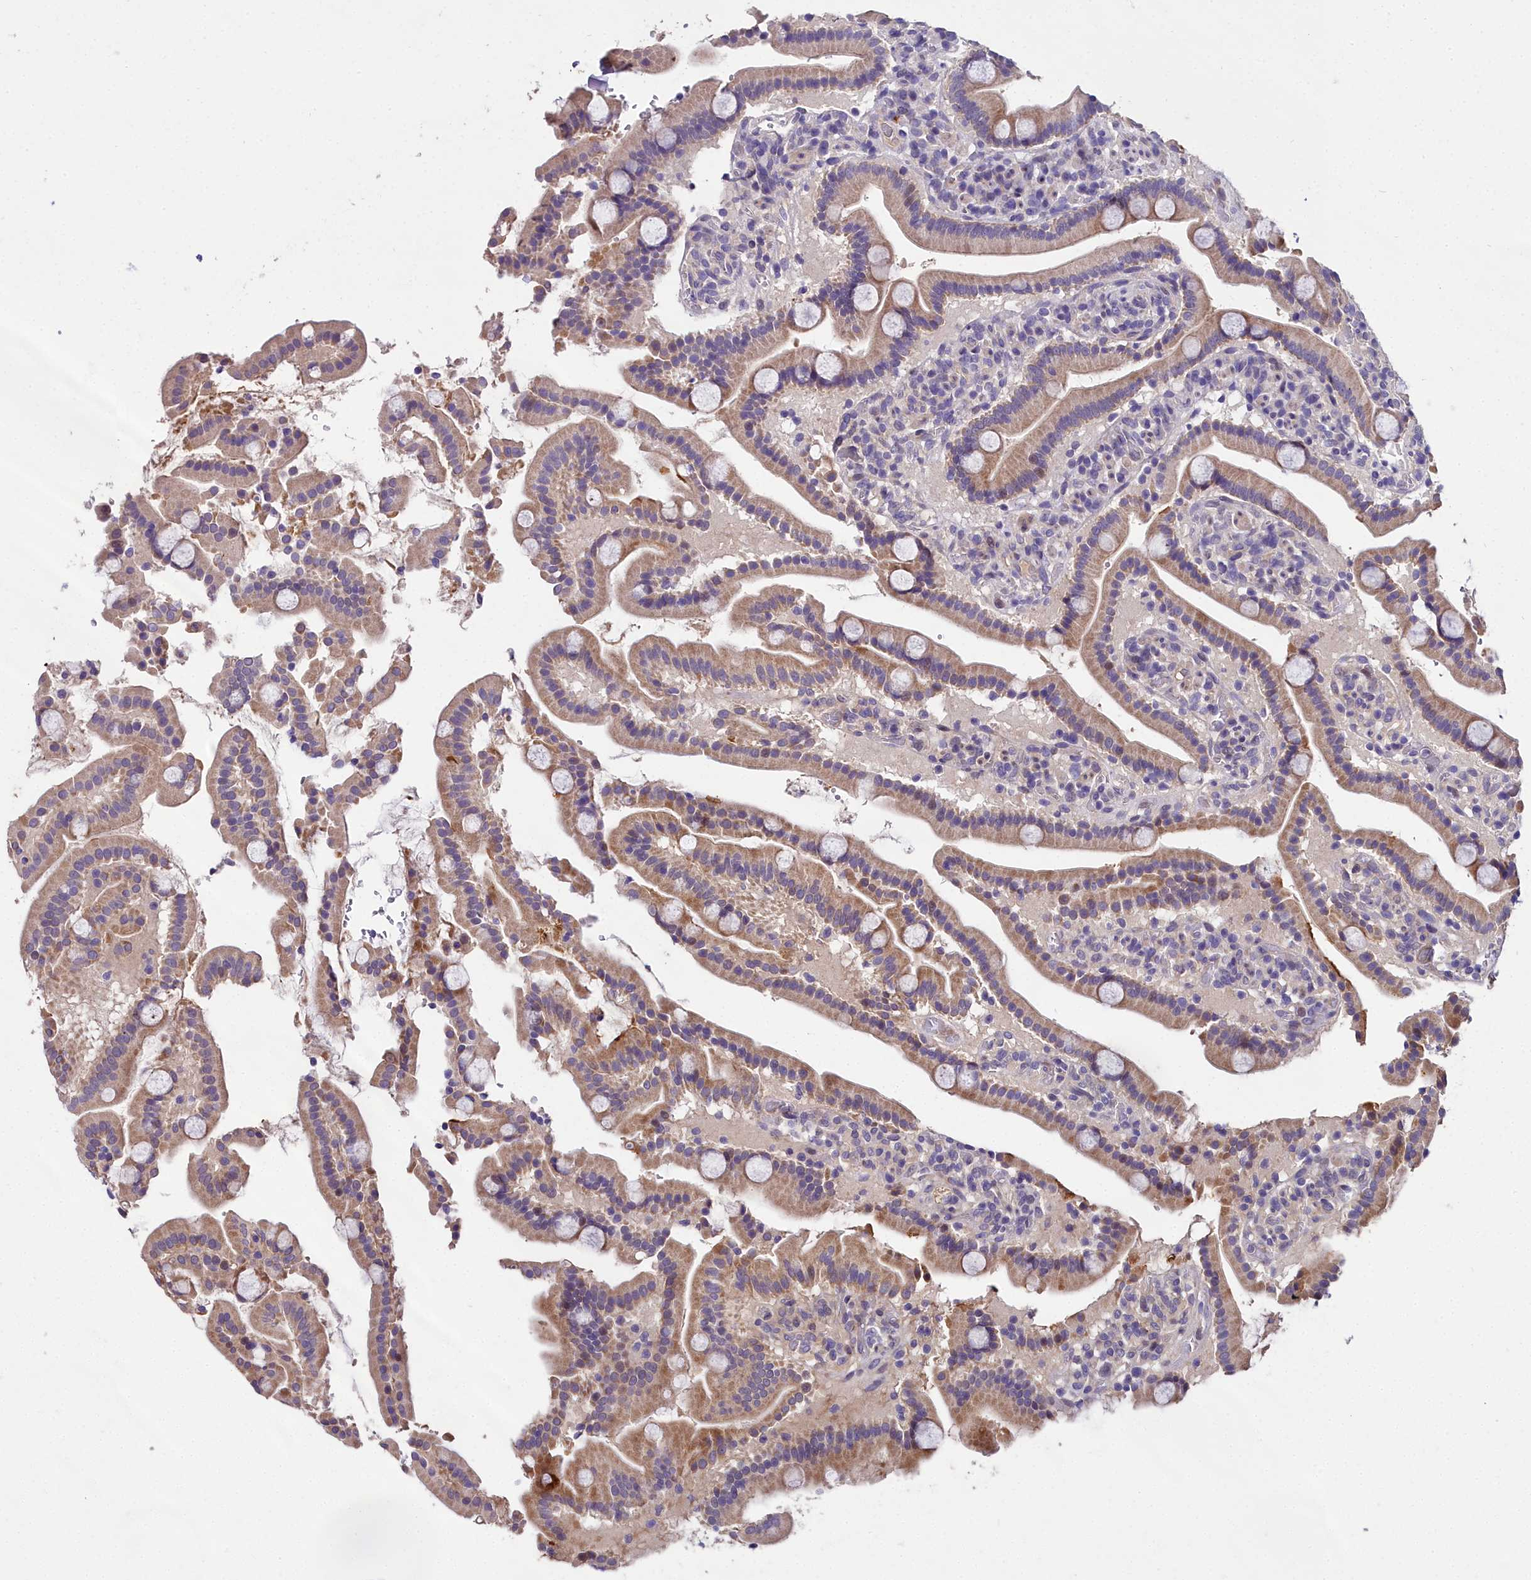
{"staining": {"intensity": "moderate", "quantity": ">75%", "location": "cytoplasmic/membranous"}, "tissue": "duodenum", "cell_type": "Glandular cells", "image_type": "normal", "snomed": [{"axis": "morphology", "description": "Normal tissue, NOS"}, {"axis": "topography", "description": "Duodenum"}], "caption": "The immunohistochemical stain labels moderate cytoplasmic/membranous positivity in glandular cells of normal duodenum. The protein is shown in brown color, while the nuclei are stained blue.", "gene": "NT5M", "patient": {"sex": "male", "age": 55}}